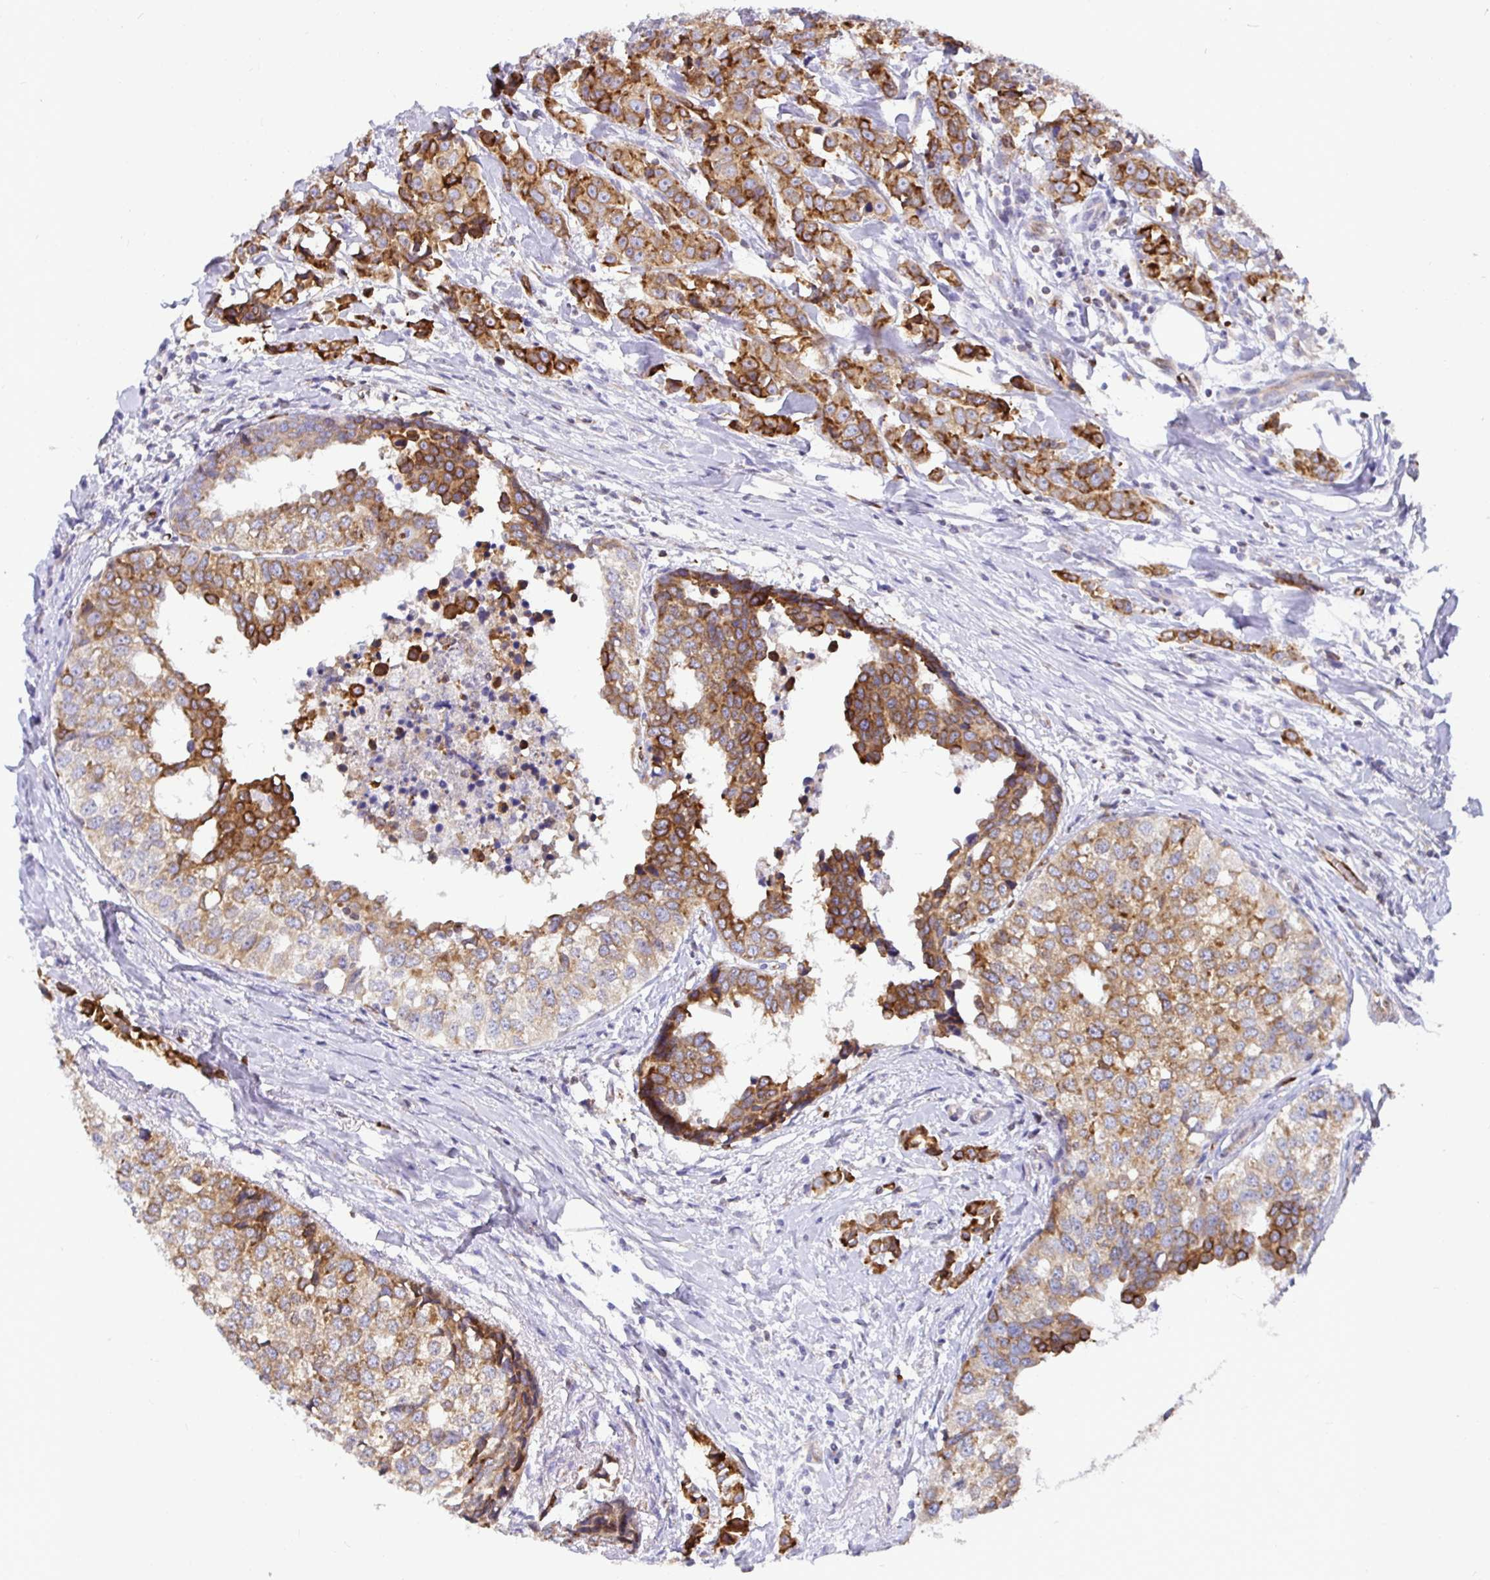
{"staining": {"intensity": "moderate", "quantity": "25%-75%", "location": "cytoplasmic/membranous"}, "tissue": "breast cancer", "cell_type": "Tumor cells", "image_type": "cancer", "snomed": [{"axis": "morphology", "description": "Duct carcinoma"}, {"axis": "topography", "description": "Breast"}], "caption": "Immunohistochemistry histopathology image of breast infiltrating ductal carcinoma stained for a protein (brown), which shows medium levels of moderate cytoplasmic/membranous positivity in about 25%-75% of tumor cells.", "gene": "TP53I11", "patient": {"sex": "female", "age": 80}}